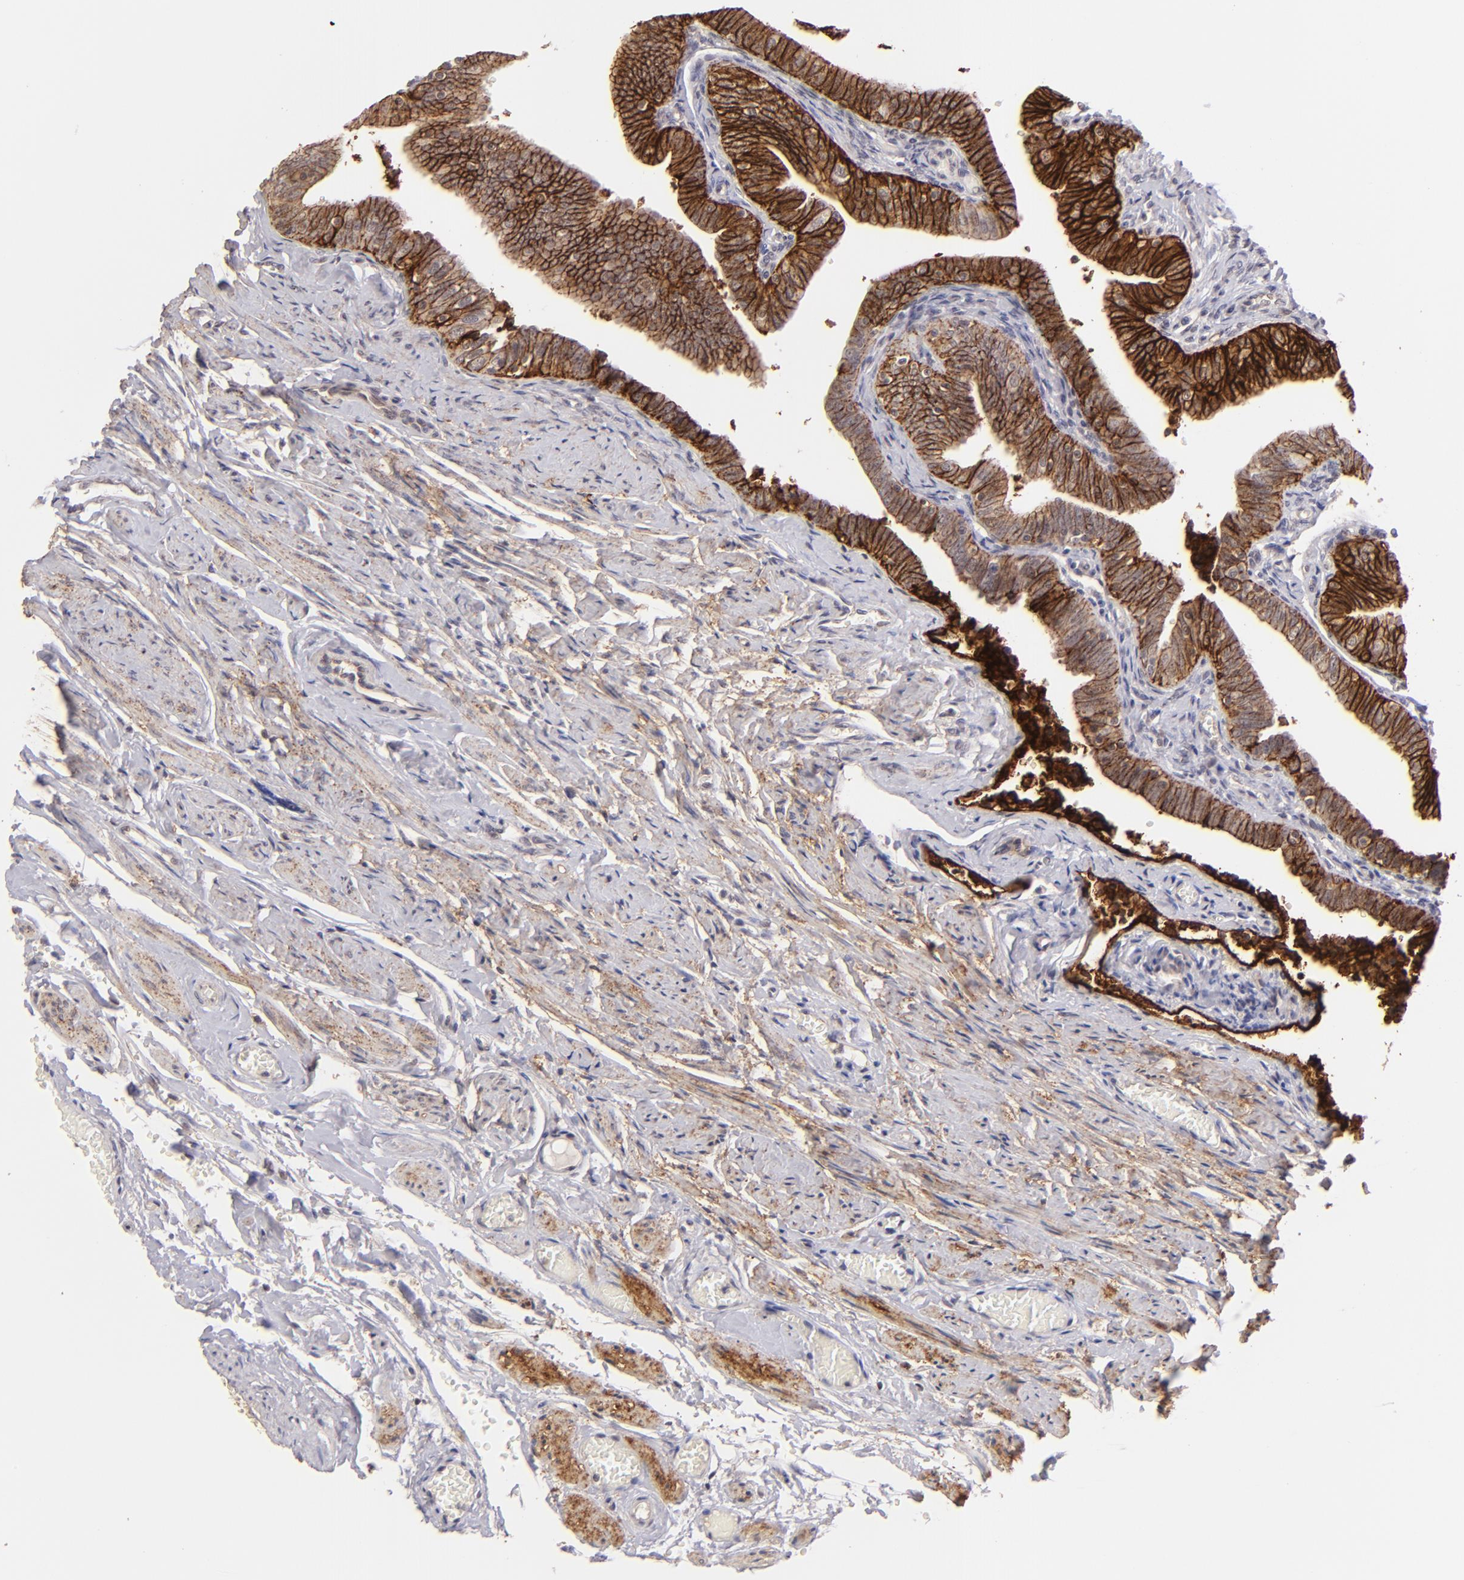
{"staining": {"intensity": "strong", "quantity": ">75%", "location": "cytoplasmic/membranous"}, "tissue": "fallopian tube", "cell_type": "Glandular cells", "image_type": "normal", "snomed": [{"axis": "morphology", "description": "Normal tissue, NOS"}, {"axis": "topography", "description": "Fallopian tube"}, {"axis": "topography", "description": "Ovary"}], "caption": "Immunohistochemical staining of unremarkable fallopian tube shows strong cytoplasmic/membranous protein positivity in about >75% of glandular cells.", "gene": "CLDN1", "patient": {"sex": "female", "age": 69}}